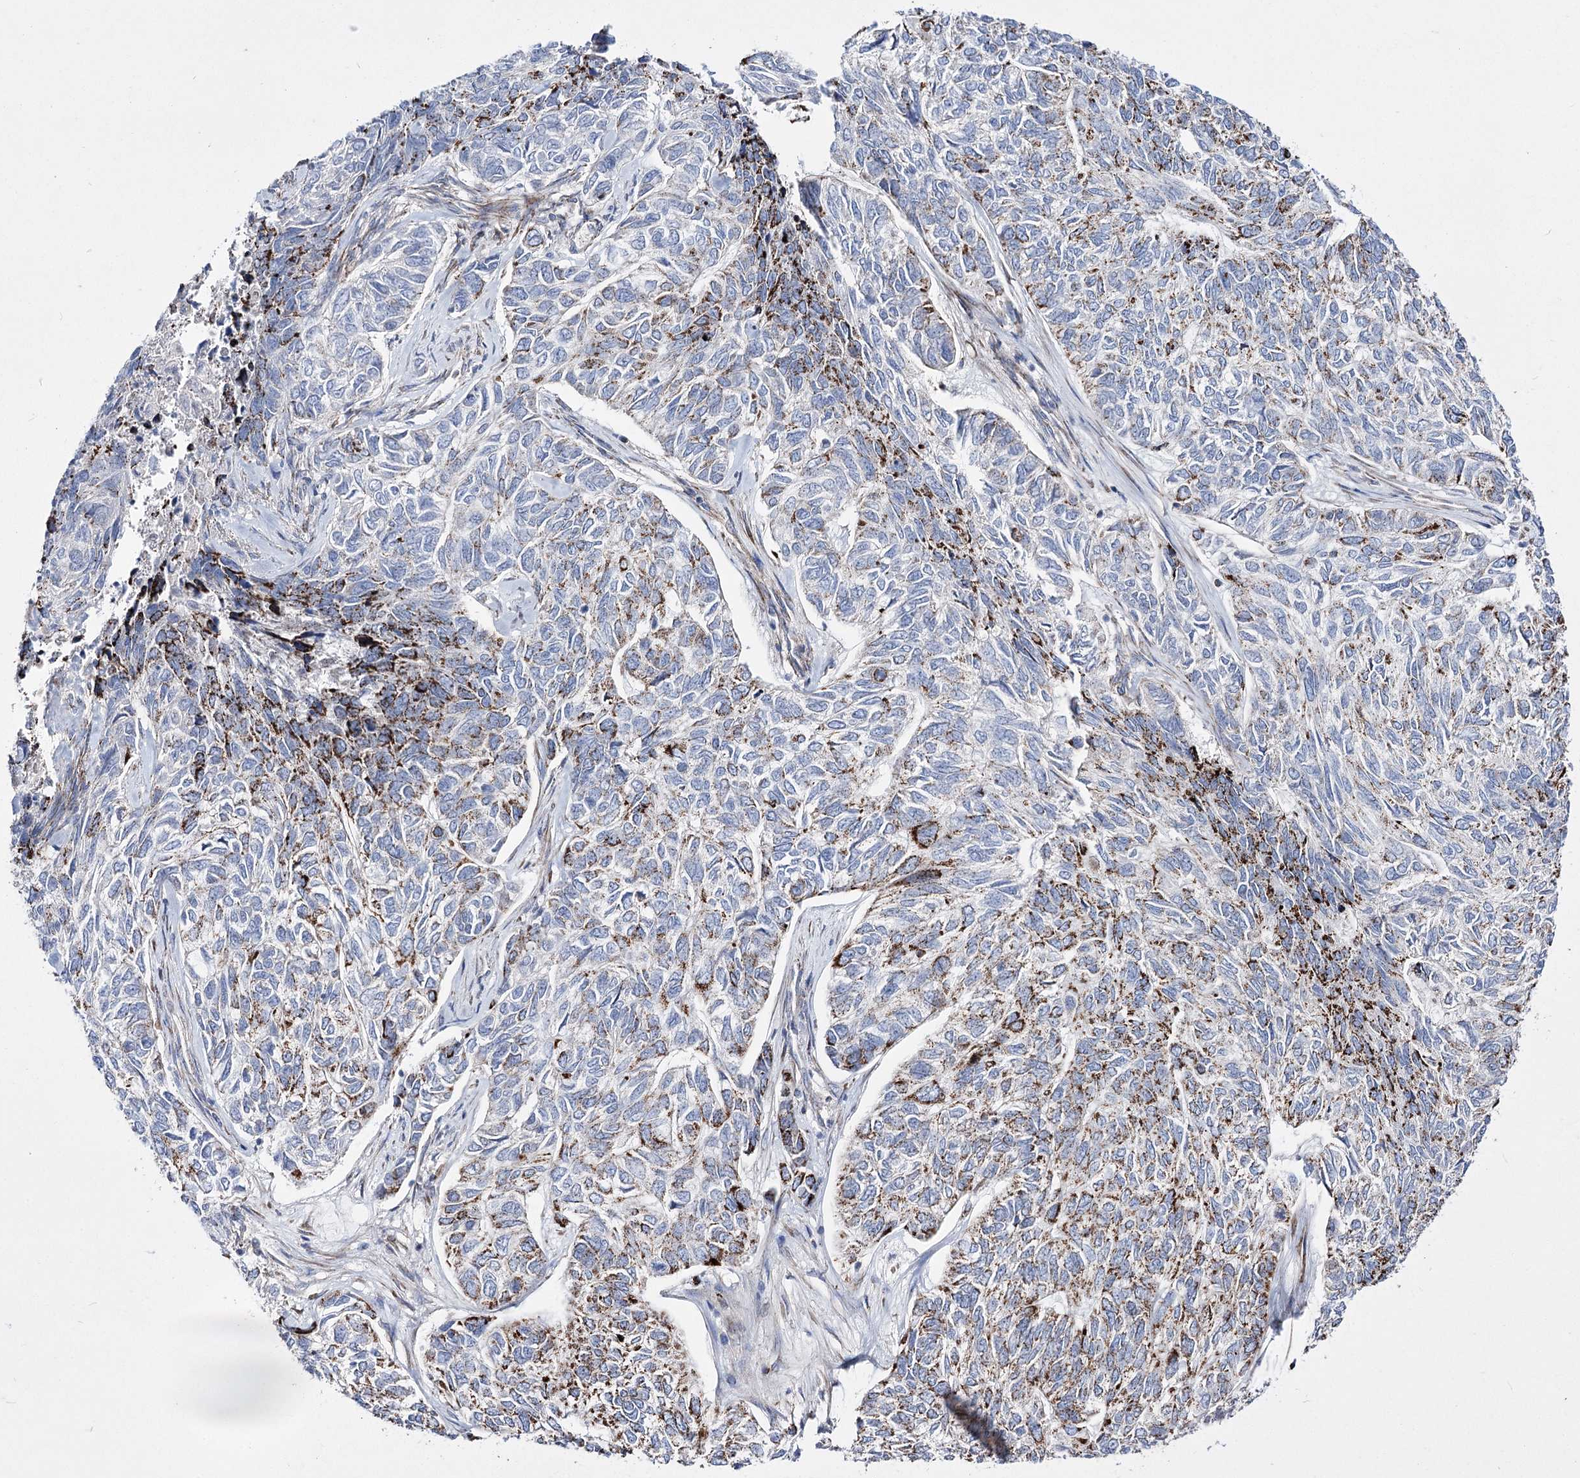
{"staining": {"intensity": "strong", "quantity": "25%-75%", "location": "cytoplasmic/membranous"}, "tissue": "skin cancer", "cell_type": "Tumor cells", "image_type": "cancer", "snomed": [{"axis": "morphology", "description": "Basal cell carcinoma"}, {"axis": "topography", "description": "Skin"}], "caption": "The immunohistochemical stain shows strong cytoplasmic/membranous positivity in tumor cells of skin cancer tissue.", "gene": "OSBPL5", "patient": {"sex": "female", "age": 65}}